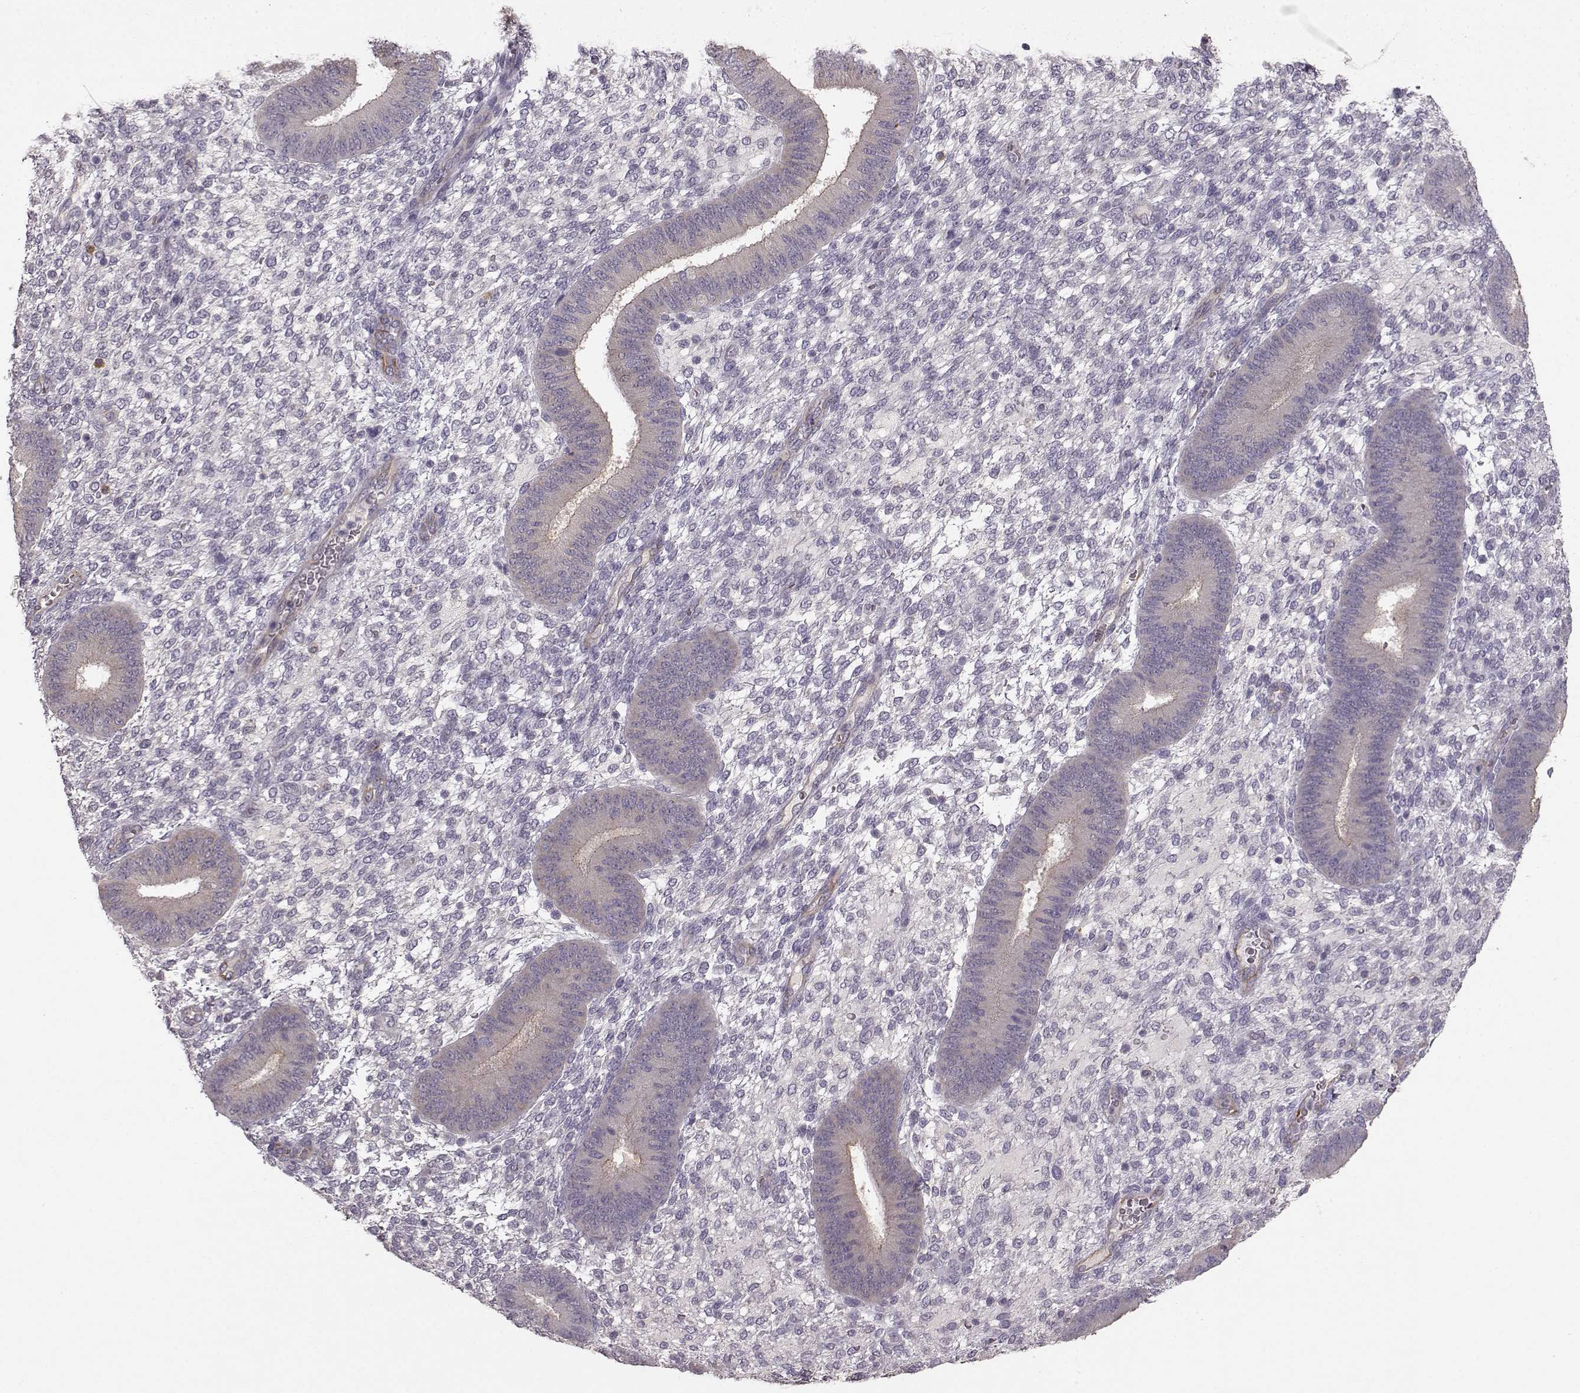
{"staining": {"intensity": "negative", "quantity": "none", "location": "none"}, "tissue": "endometrium", "cell_type": "Cells in endometrial stroma", "image_type": "normal", "snomed": [{"axis": "morphology", "description": "Normal tissue, NOS"}, {"axis": "topography", "description": "Endometrium"}], "caption": "Endometrium was stained to show a protein in brown. There is no significant positivity in cells in endometrial stroma. (DAB (3,3'-diaminobenzidine) immunohistochemistry visualized using brightfield microscopy, high magnification).", "gene": "GHR", "patient": {"sex": "female", "age": 39}}